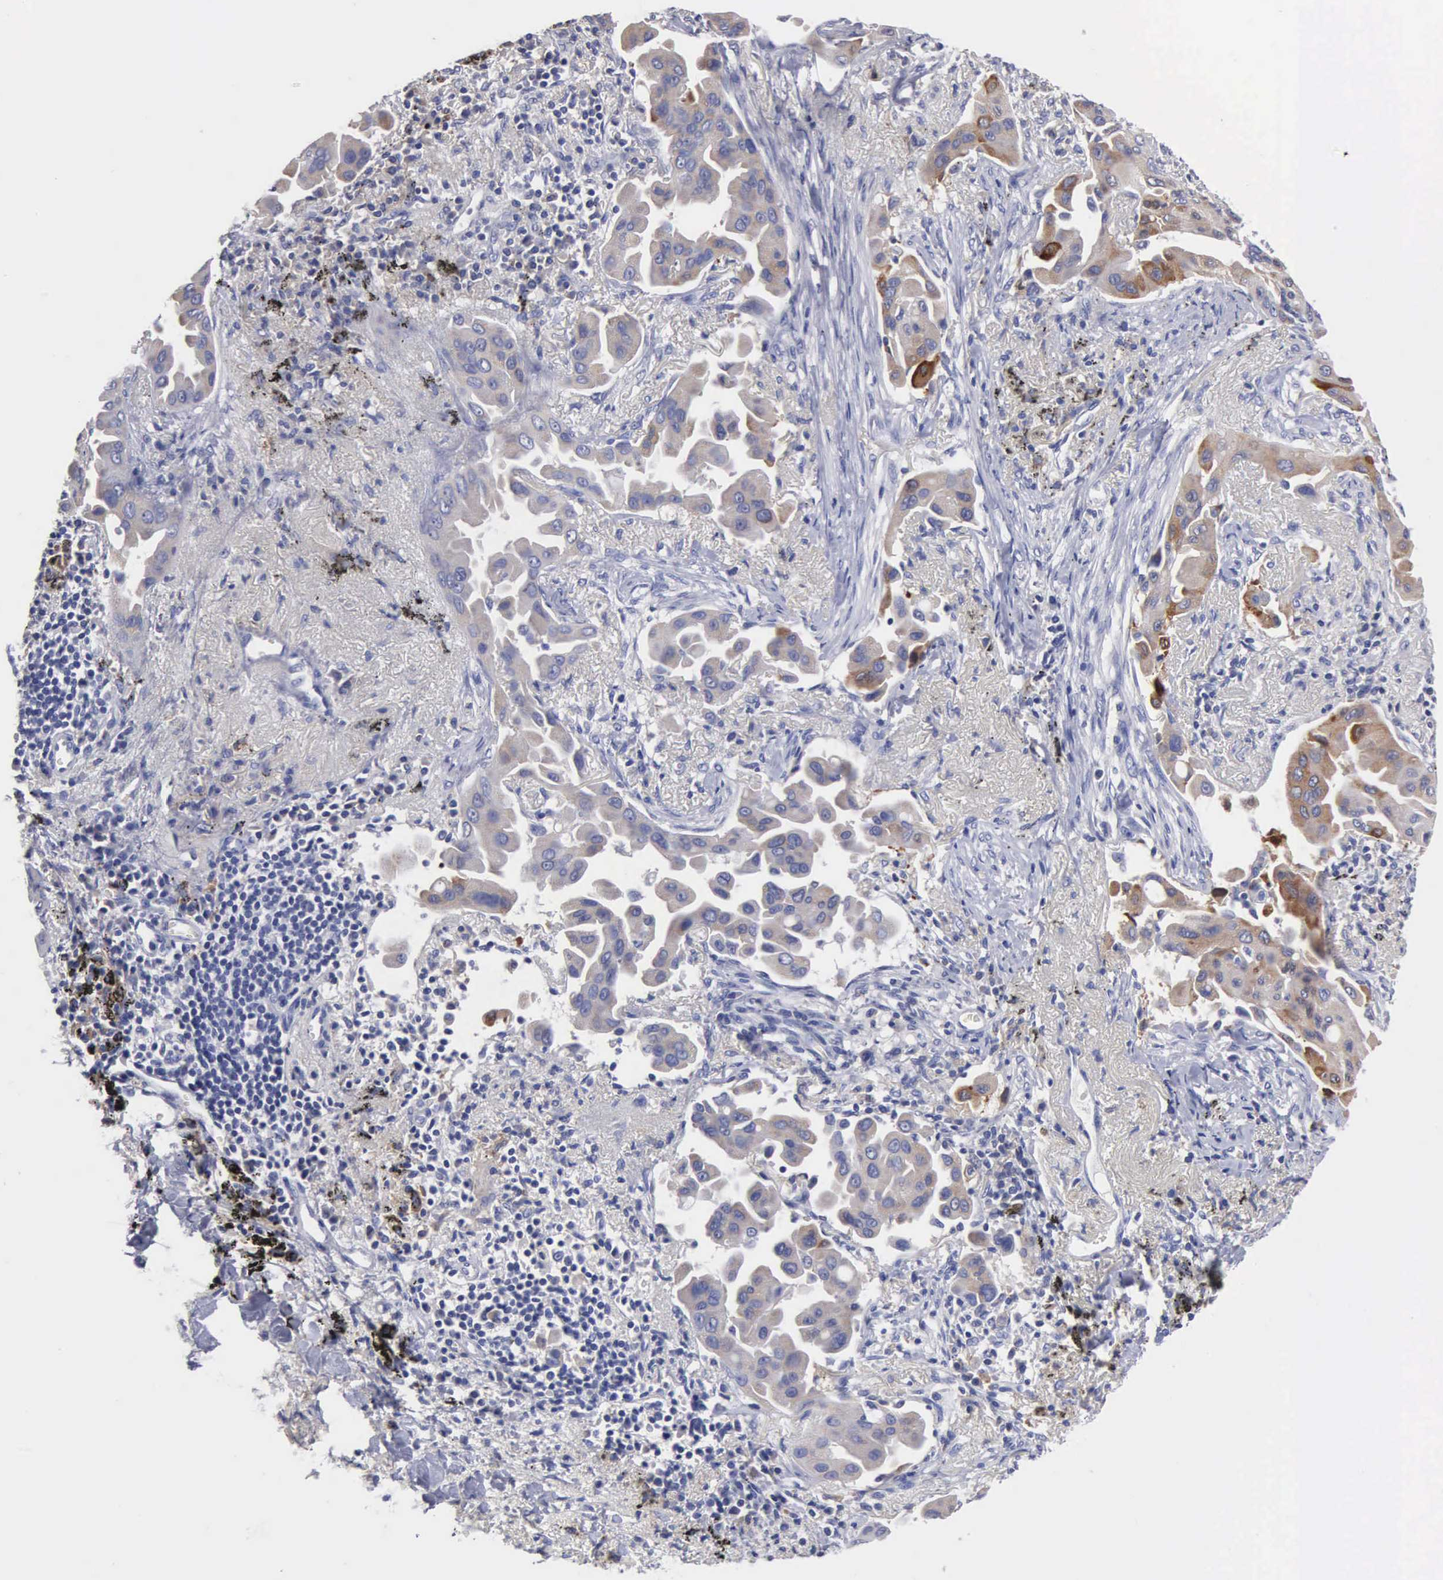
{"staining": {"intensity": "moderate", "quantity": "25%-75%", "location": "cytoplasmic/membranous"}, "tissue": "lung cancer", "cell_type": "Tumor cells", "image_type": "cancer", "snomed": [{"axis": "morphology", "description": "Adenocarcinoma, NOS"}, {"axis": "topography", "description": "Lung"}], "caption": "Lung adenocarcinoma stained with a protein marker shows moderate staining in tumor cells.", "gene": "PTGS2", "patient": {"sex": "male", "age": 68}}